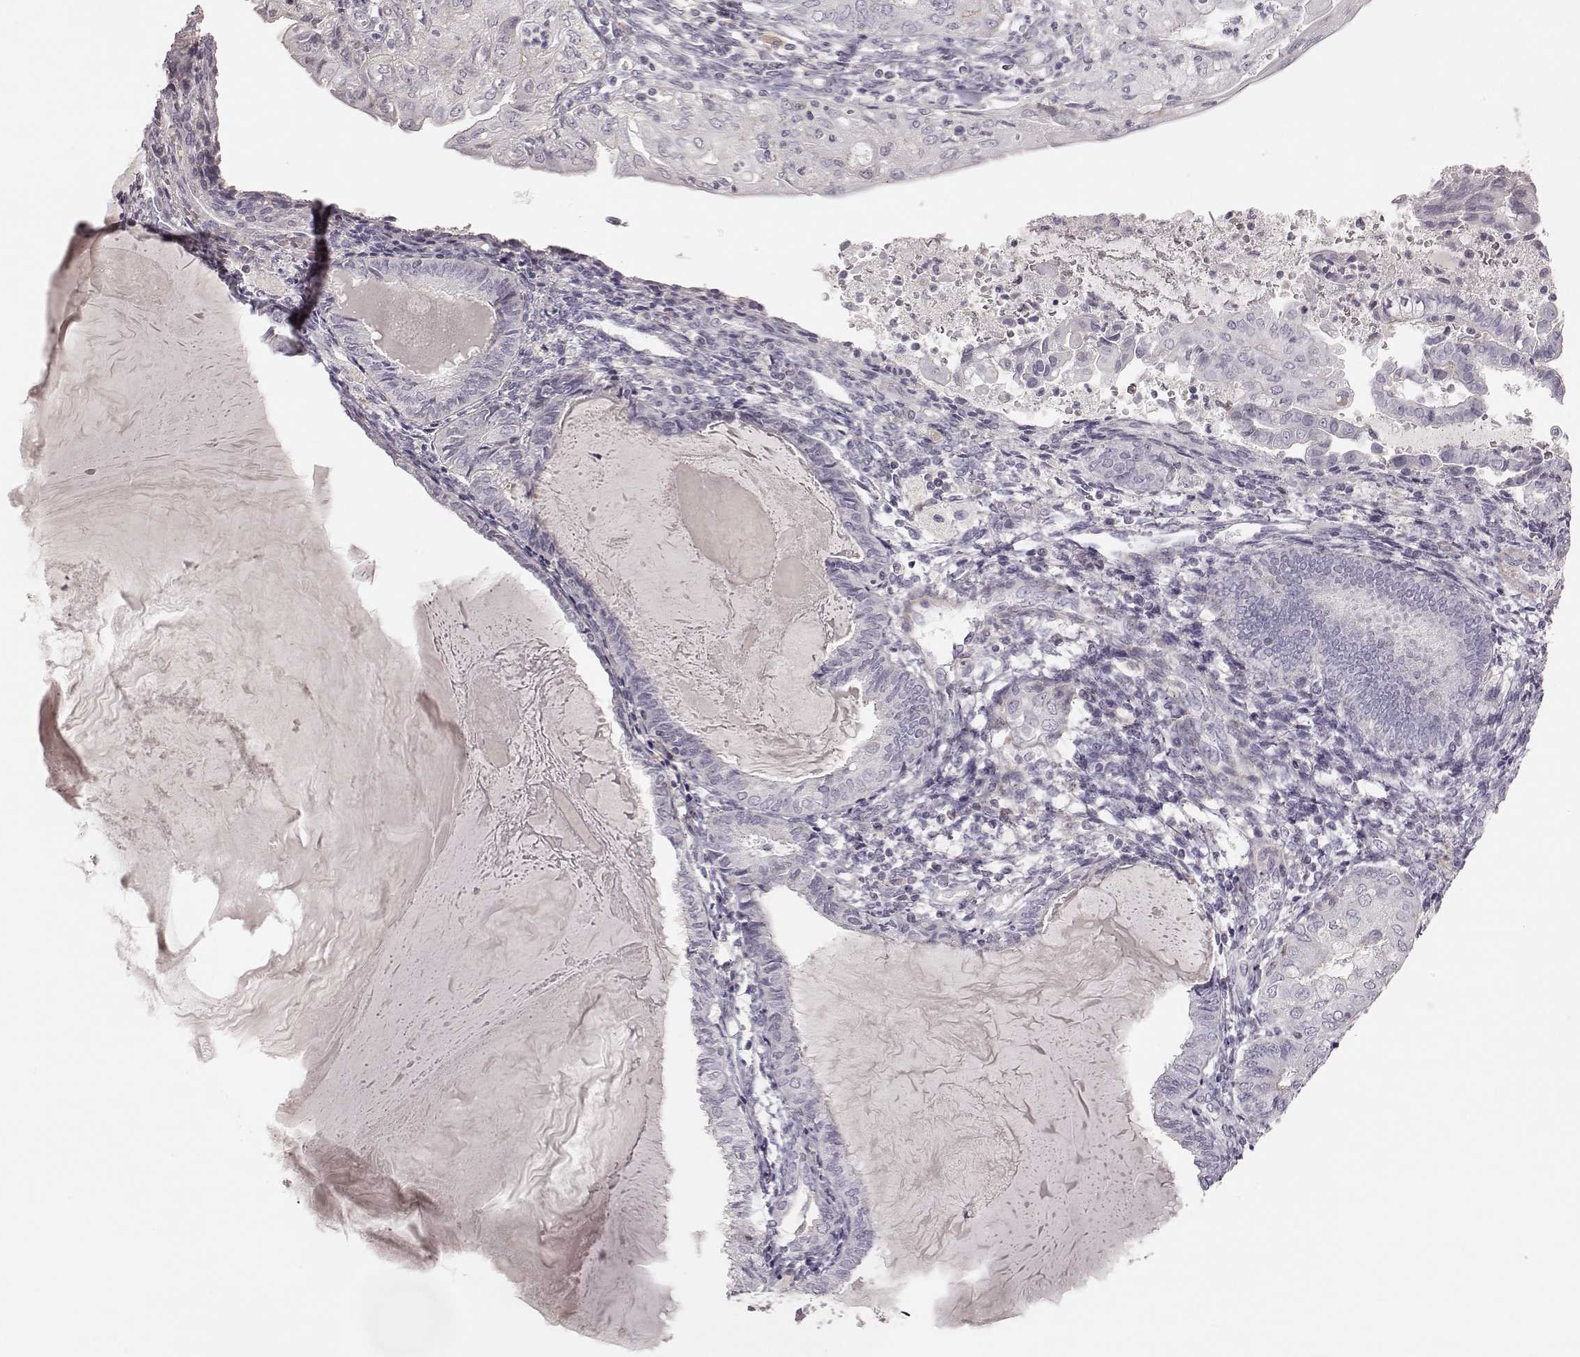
{"staining": {"intensity": "negative", "quantity": "none", "location": "none"}, "tissue": "endometrial cancer", "cell_type": "Tumor cells", "image_type": "cancer", "snomed": [{"axis": "morphology", "description": "Adenocarcinoma, NOS"}, {"axis": "topography", "description": "Endometrium"}], "caption": "High power microscopy image of an immunohistochemistry image of endometrial cancer, revealing no significant staining in tumor cells.", "gene": "PRLHR", "patient": {"sex": "female", "age": 68}}